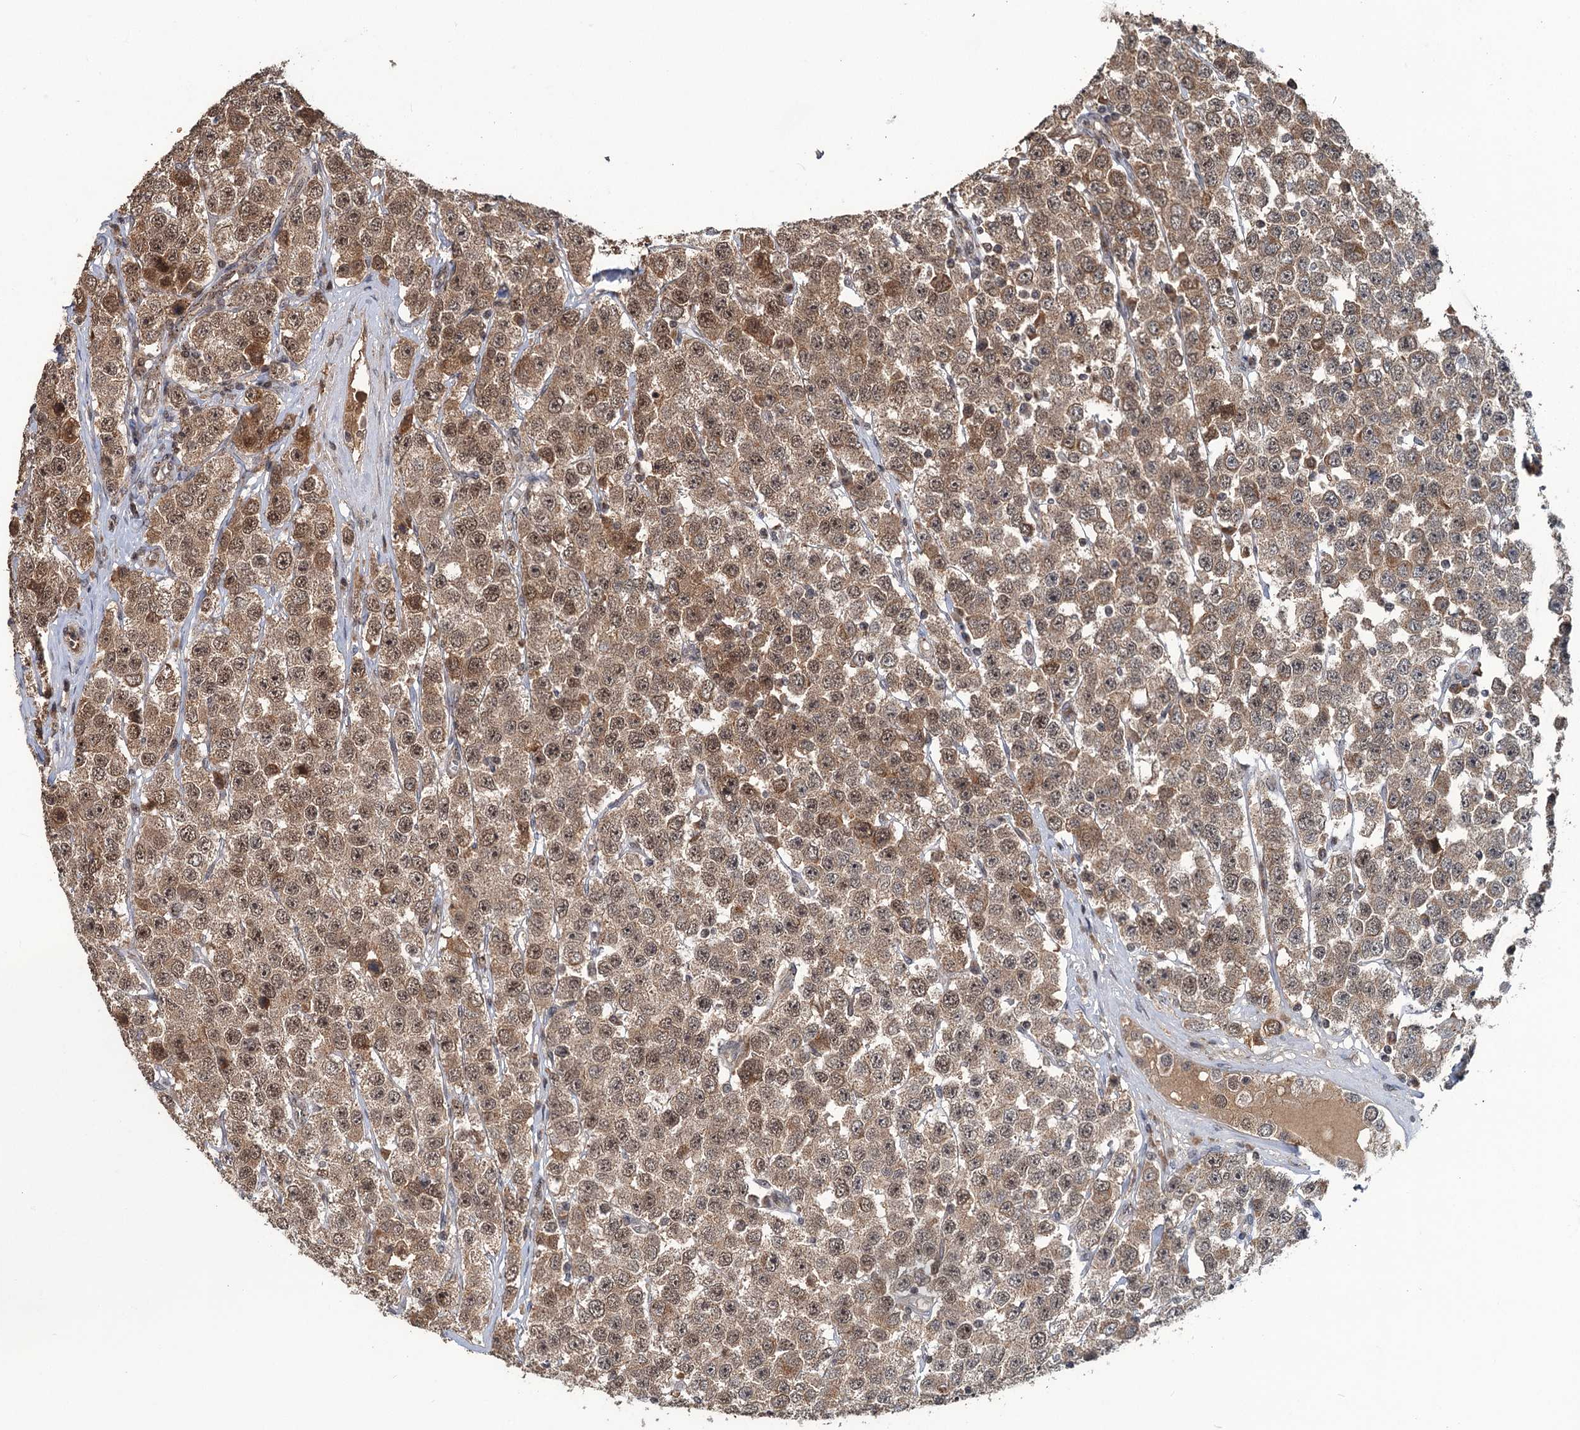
{"staining": {"intensity": "moderate", "quantity": ">75%", "location": "cytoplasmic/membranous,nuclear"}, "tissue": "testis cancer", "cell_type": "Tumor cells", "image_type": "cancer", "snomed": [{"axis": "morphology", "description": "Seminoma, NOS"}, {"axis": "topography", "description": "Testis"}], "caption": "Human testis cancer stained with a protein marker demonstrates moderate staining in tumor cells.", "gene": "KANSL2", "patient": {"sex": "male", "age": 28}}